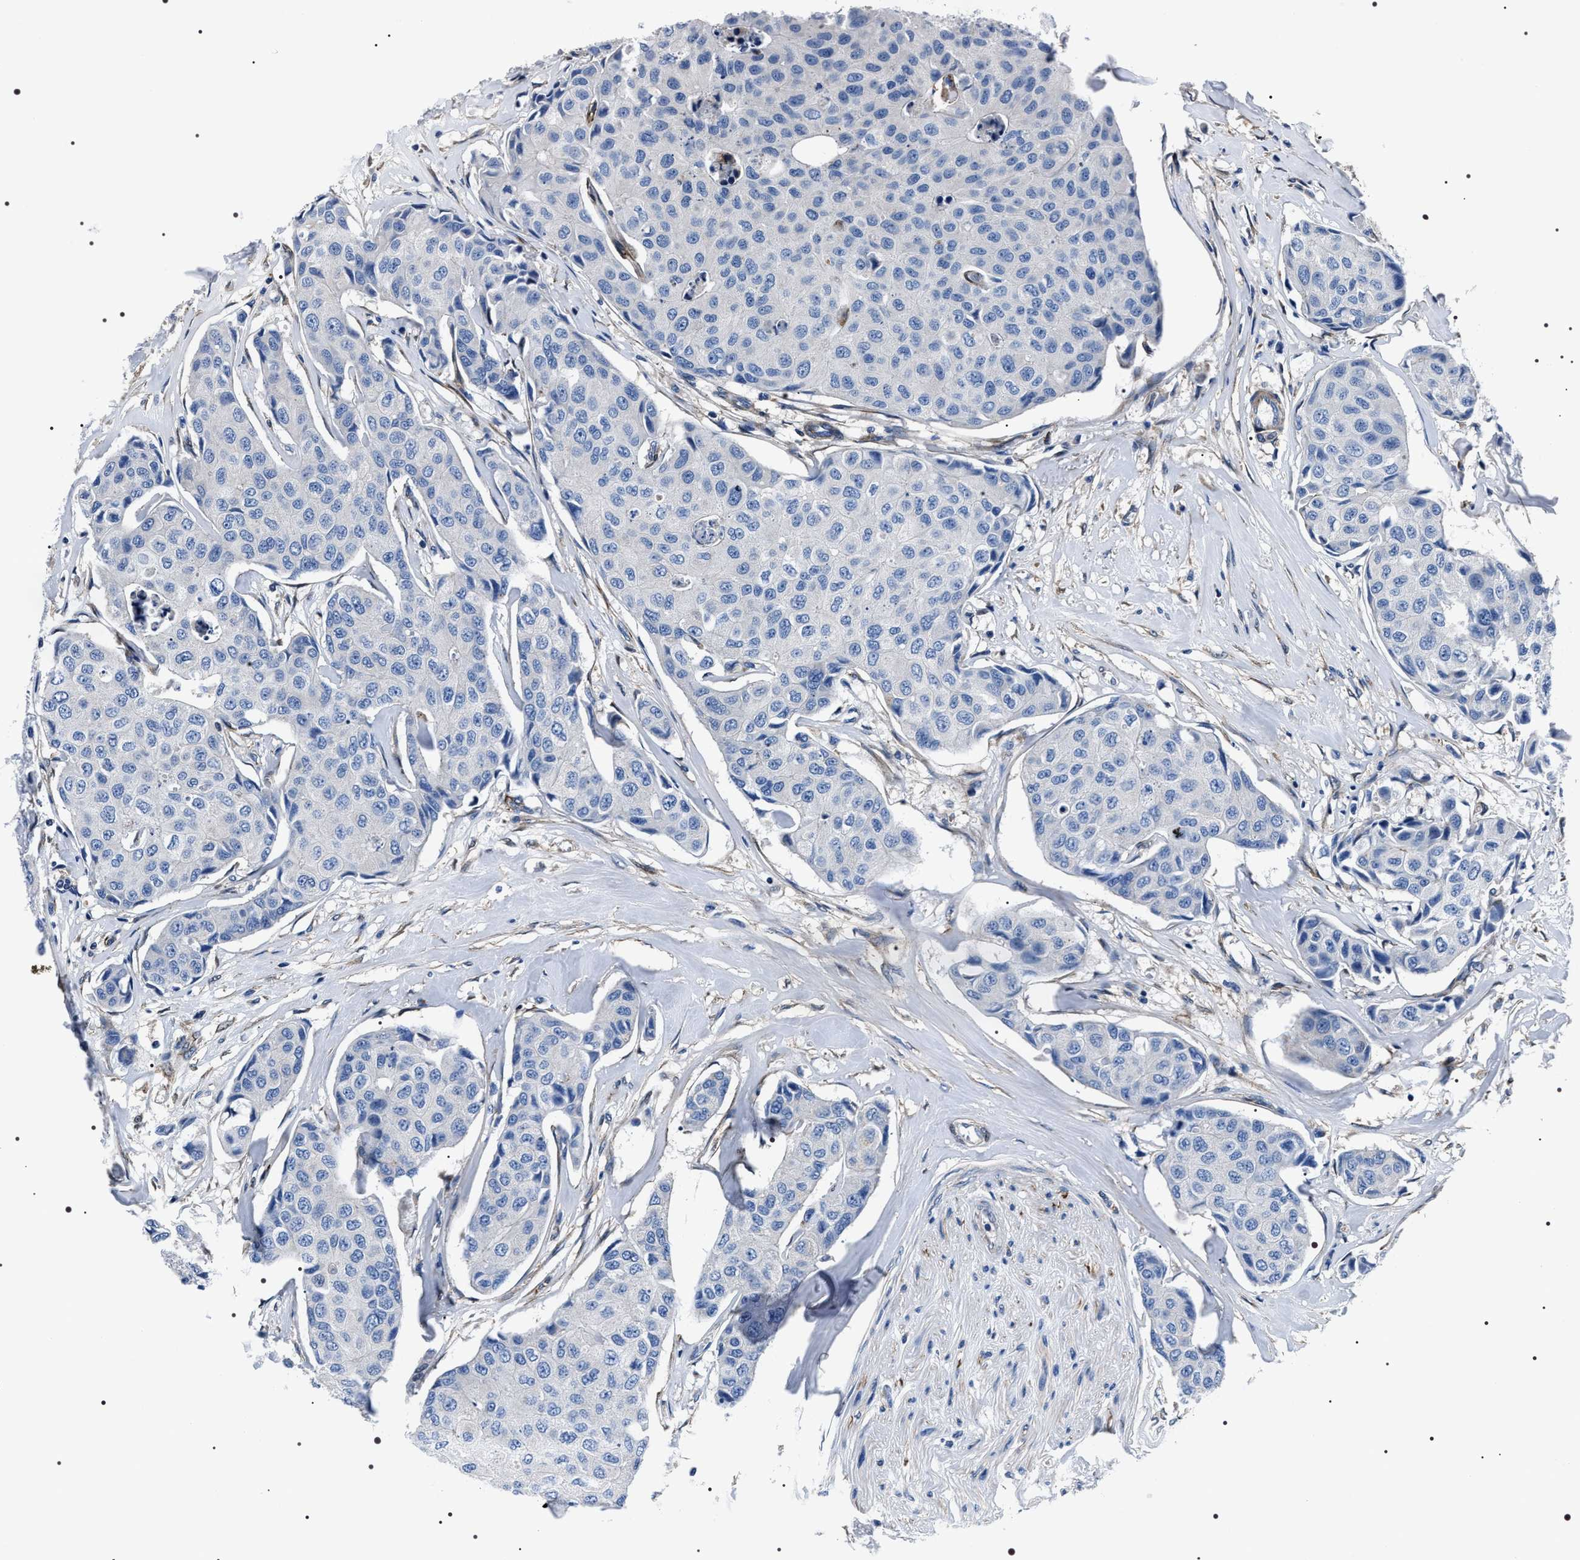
{"staining": {"intensity": "negative", "quantity": "none", "location": "none"}, "tissue": "breast cancer", "cell_type": "Tumor cells", "image_type": "cancer", "snomed": [{"axis": "morphology", "description": "Duct carcinoma"}, {"axis": "topography", "description": "Breast"}], "caption": "High magnification brightfield microscopy of breast cancer stained with DAB (3,3'-diaminobenzidine) (brown) and counterstained with hematoxylin (blue): tumor cells show no significant staining.", "gene": "BAG2", "patient": {"sex": "female", "age": 80}}